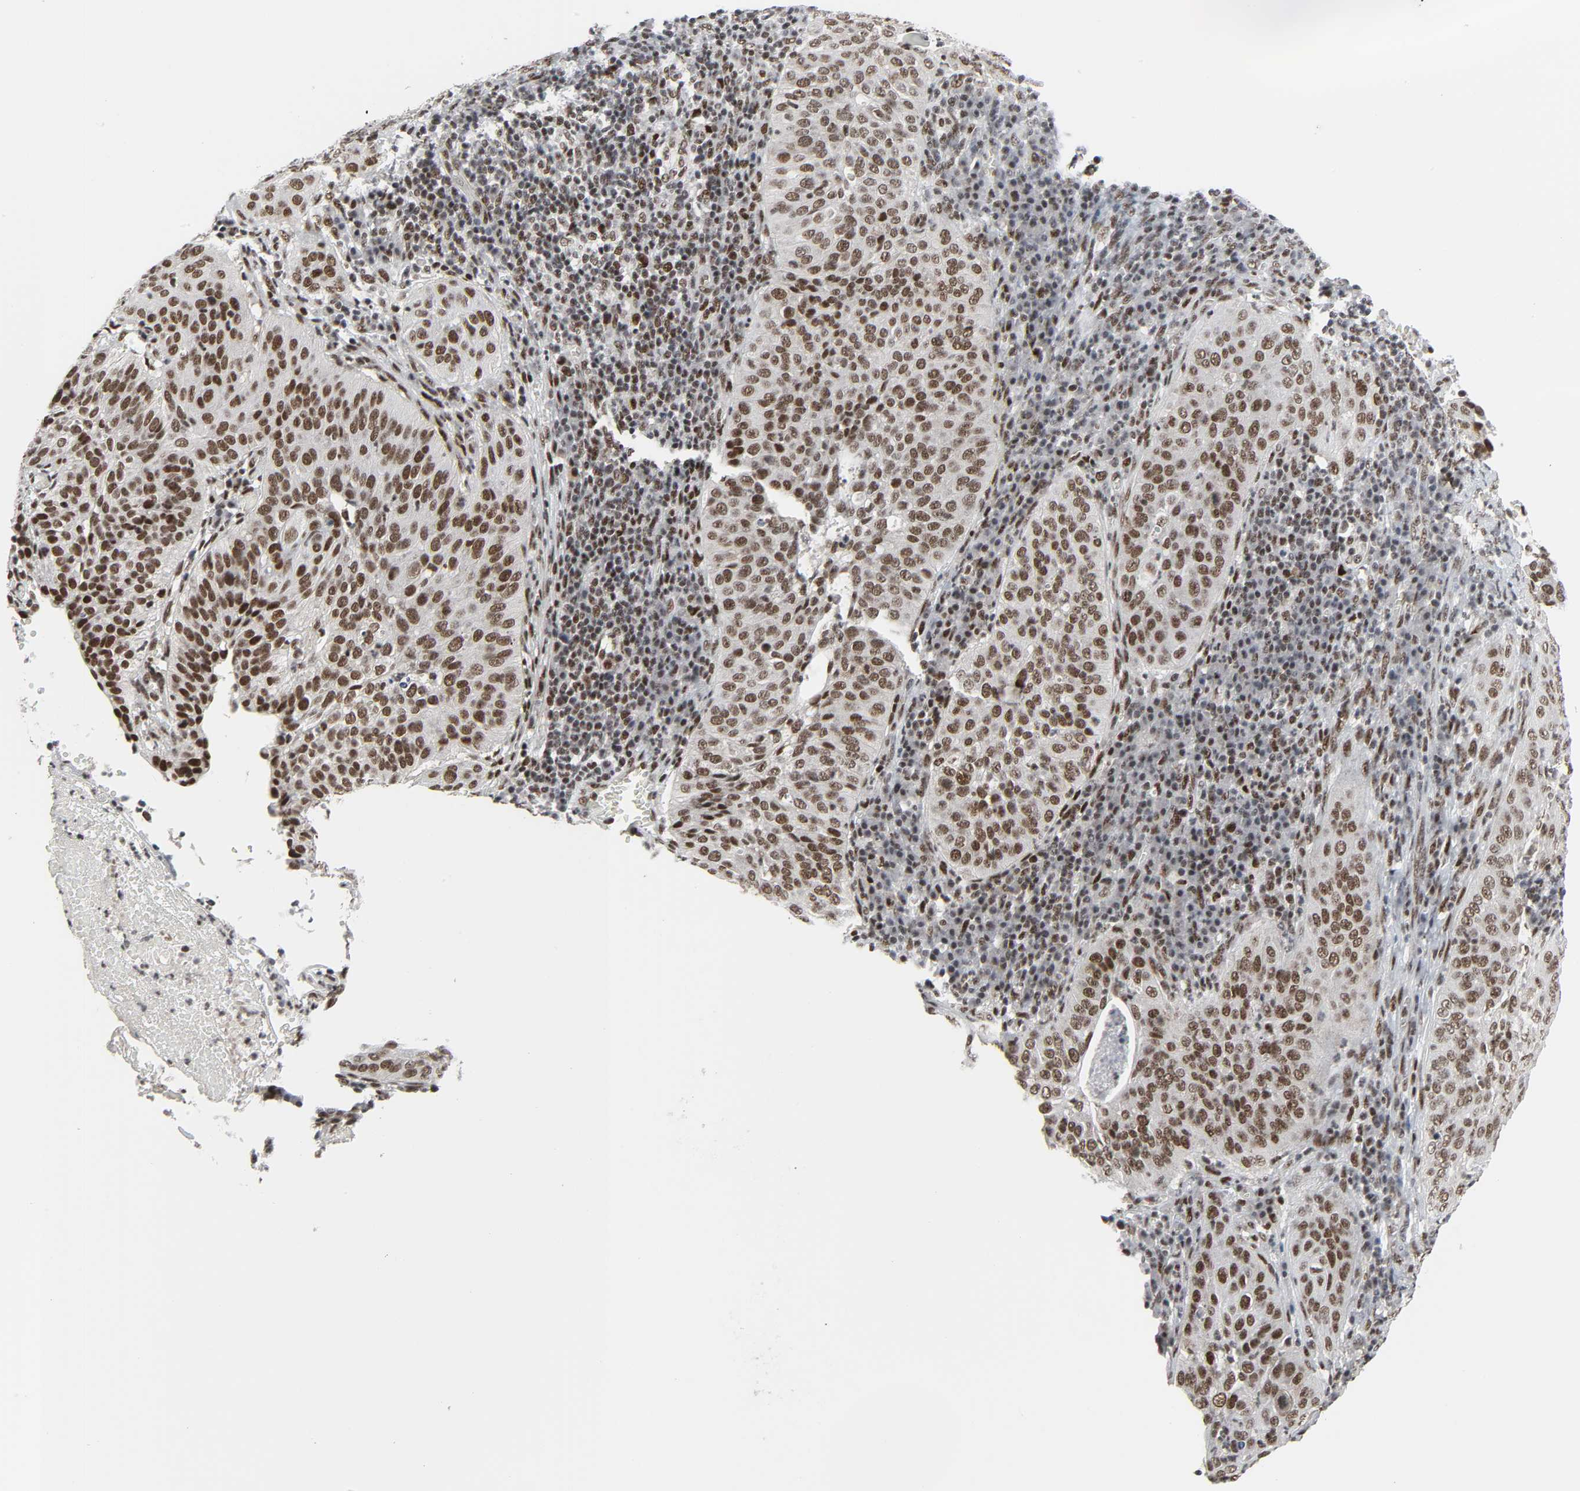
{"staining": {"intensity": "strong", "quantity": ">75%", "location": "nuclear"}, "tissue": "cervical cancer", "cell_type": "Tumor cells", "image_type": "cancer", "snomed": [{"axis": "morphology", "description": "Squamous cell carcinoma, NOS"}, {"axis": "topography", "description": "Cervix"}], "caption": "This image exhibits cervical cancer stained with immunohistochemistry (IHC) to label a protein in brown. The nuclear of tumor cells show strong positivity for the protein. Nuclei are counter-stained blue.", "gene": "CDK7", "patient": {"sex": "female", "age": 39}}